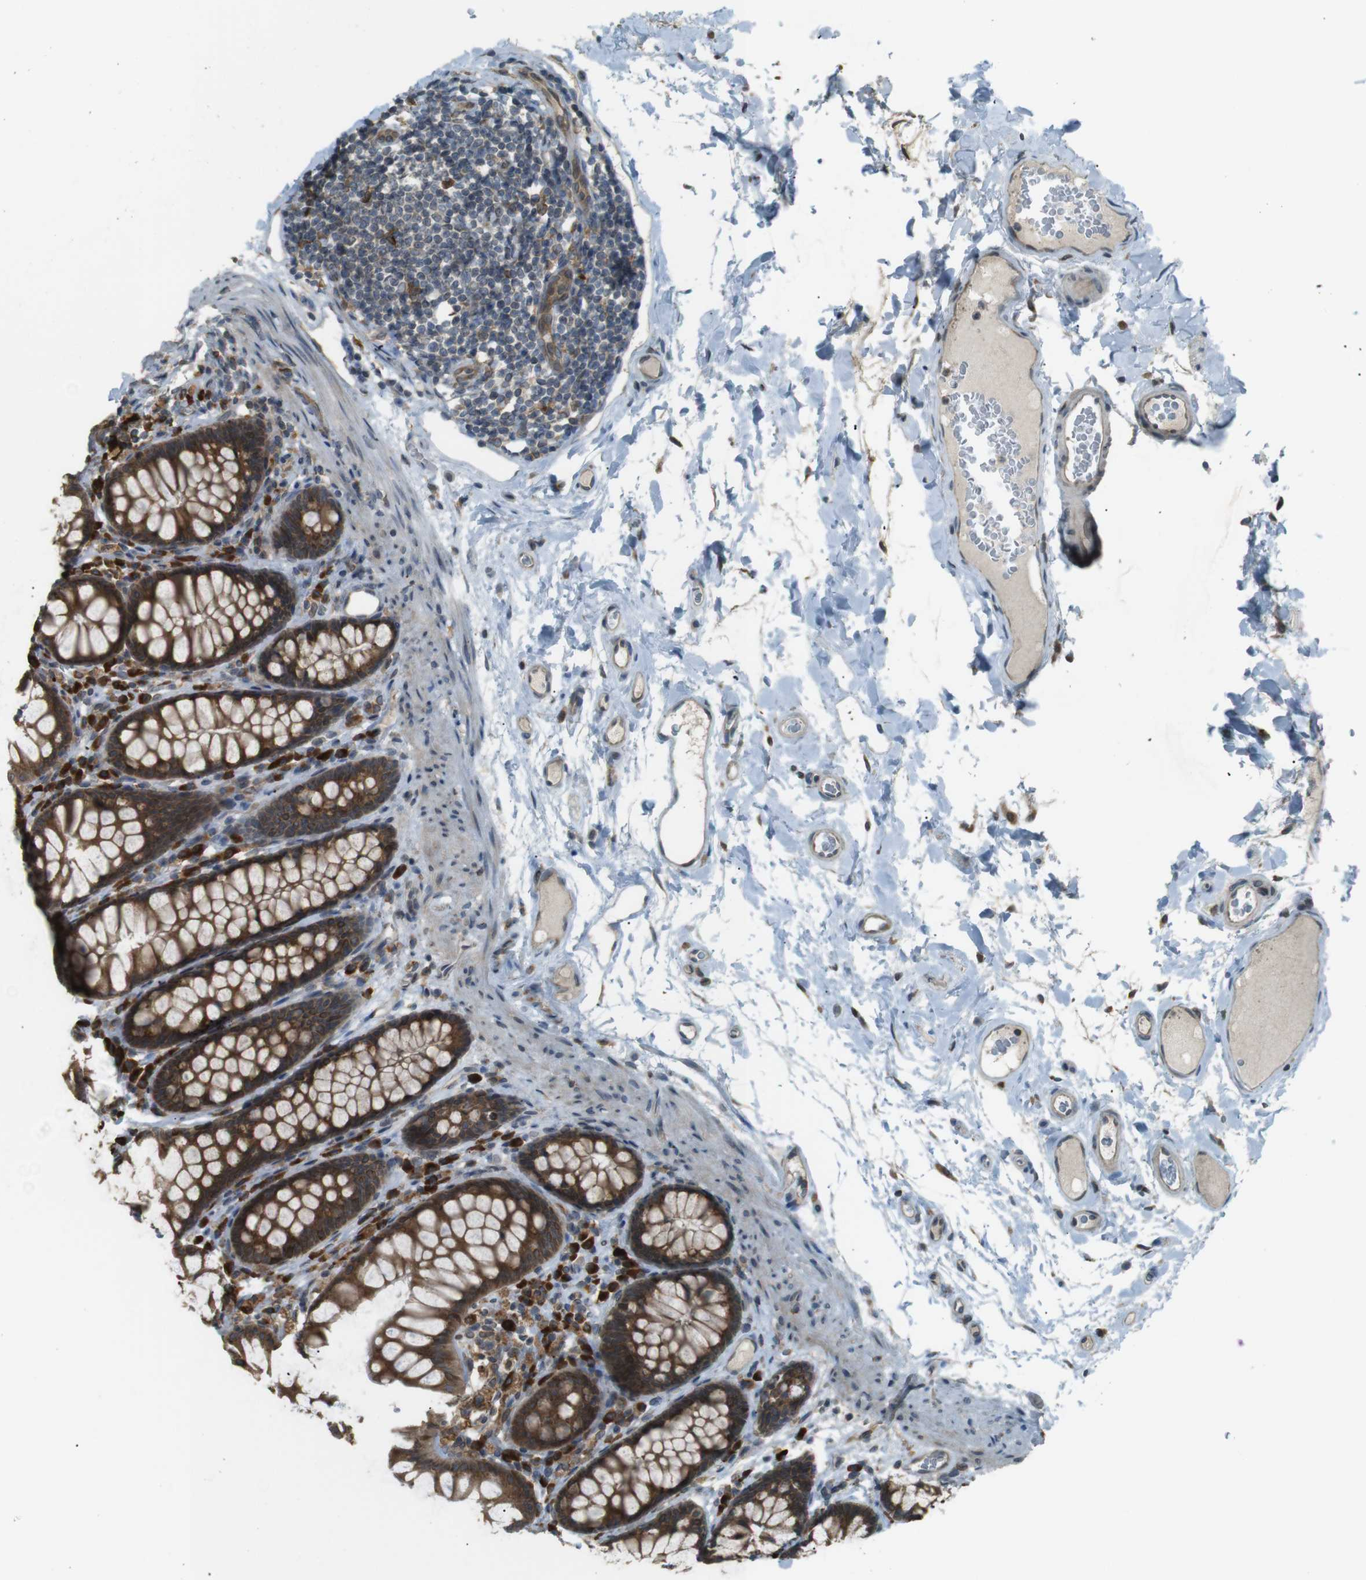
{"staining": {"intensity": "moderate", "quantity": ">75%", "location": "cytoplasmic/membranous"}, "tissue": "colon", "cell_type": "Endothelial cells", "image_type": "normal", "snomed": [{"axis": "morphology", "description": "Normal tissue, NOS"}, {"axis": "topography", "description": "Colon"}], "caption": "Colon stained with DAB immunohistochemistry displays medium levels of moderate cytoplasmic/membranous staining in about >75% of endothelial cells.", "gene": "TMED4", "patient": {"sex": "female", "age": 55}}